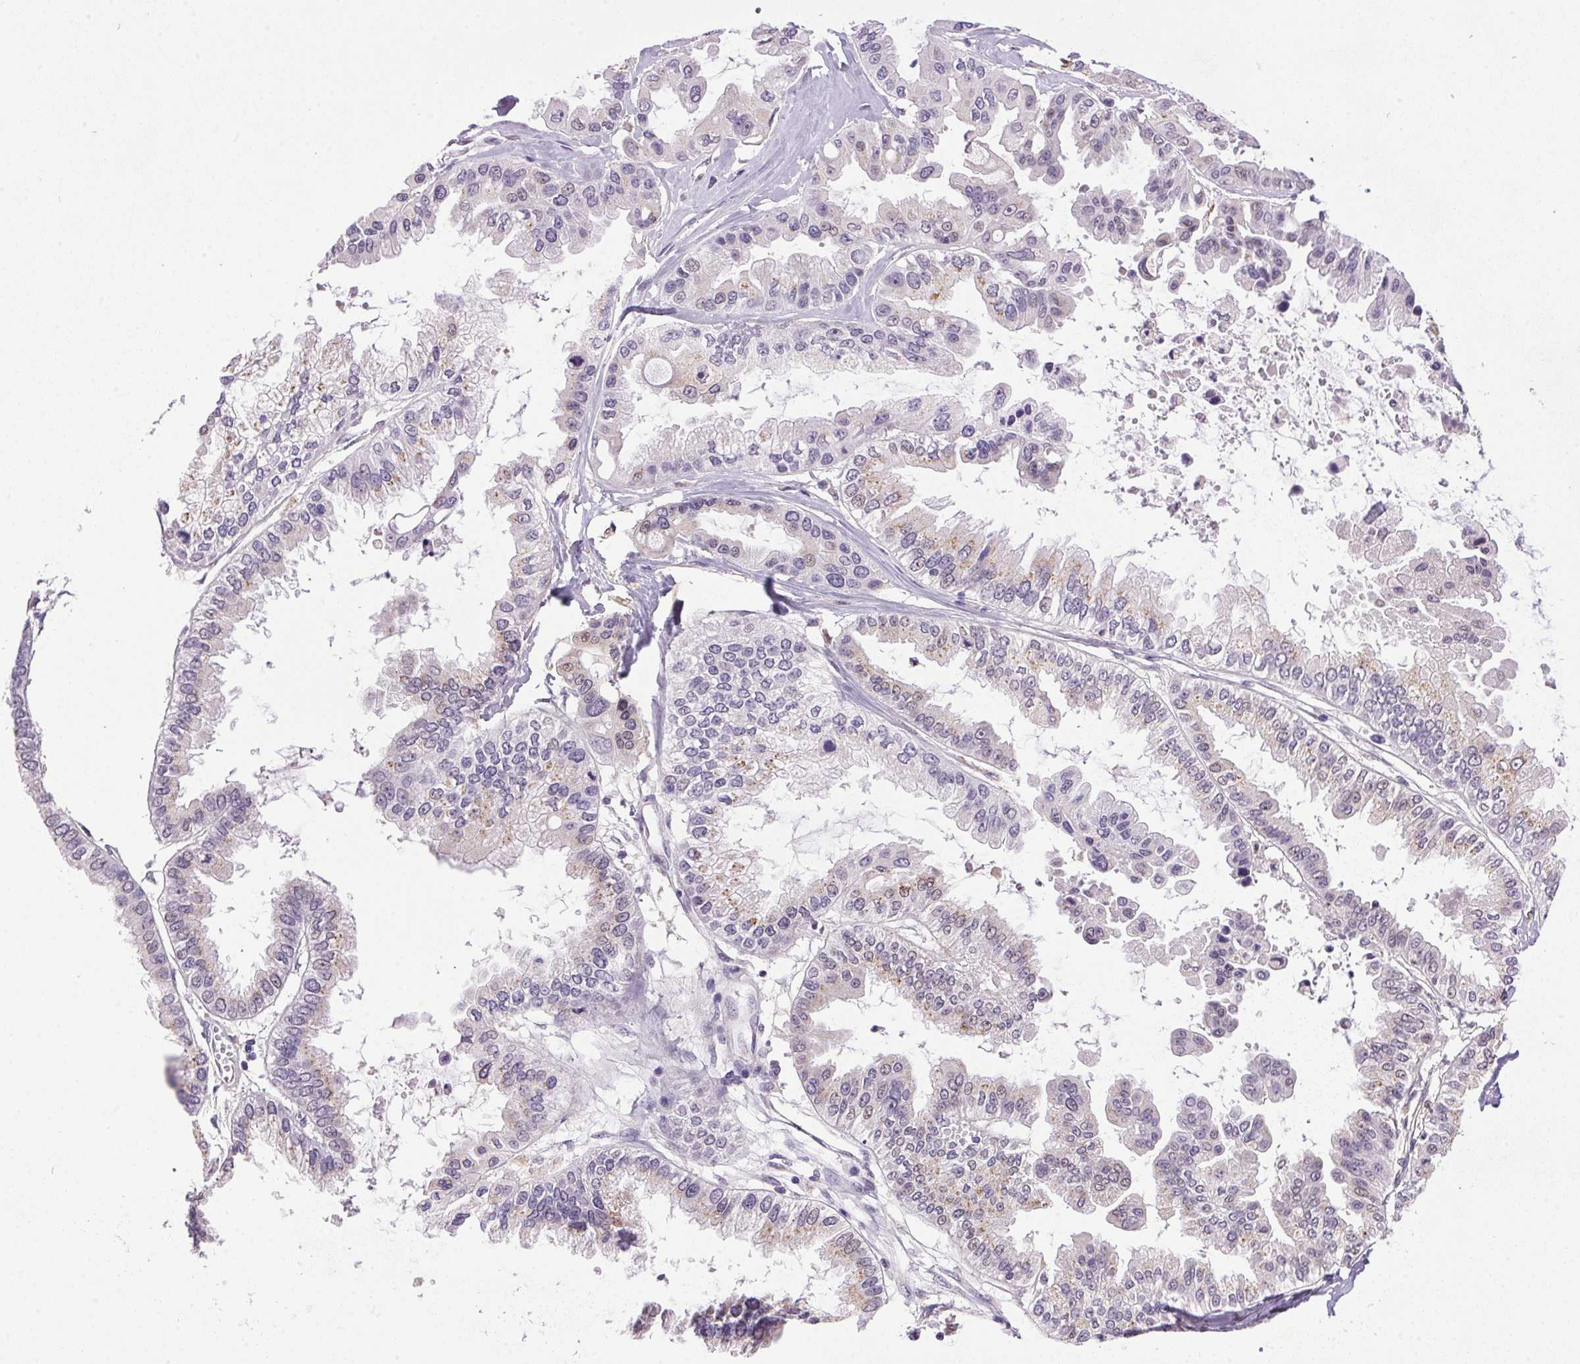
{"staining": {"intensity": "weak", "quantity": "<25%", "location": "cytoplasmic/membranous"}, "tissue": "ovarian cancer", "cell_type": "Tumor cells", "image_type": "cancer", "snomed": [{"axis": "morphology", "description": "Cystadenocarcinoma, serous, NOS"}, {"axis": "topography", "description": "Ovary"}], "caption": "Tumor cells are negative for brown protein staining in ovarian cancer (serous cystadenocarcinoma).", "gene": "AKR1E2", "patient": {"sex": "female", "age": 56}}